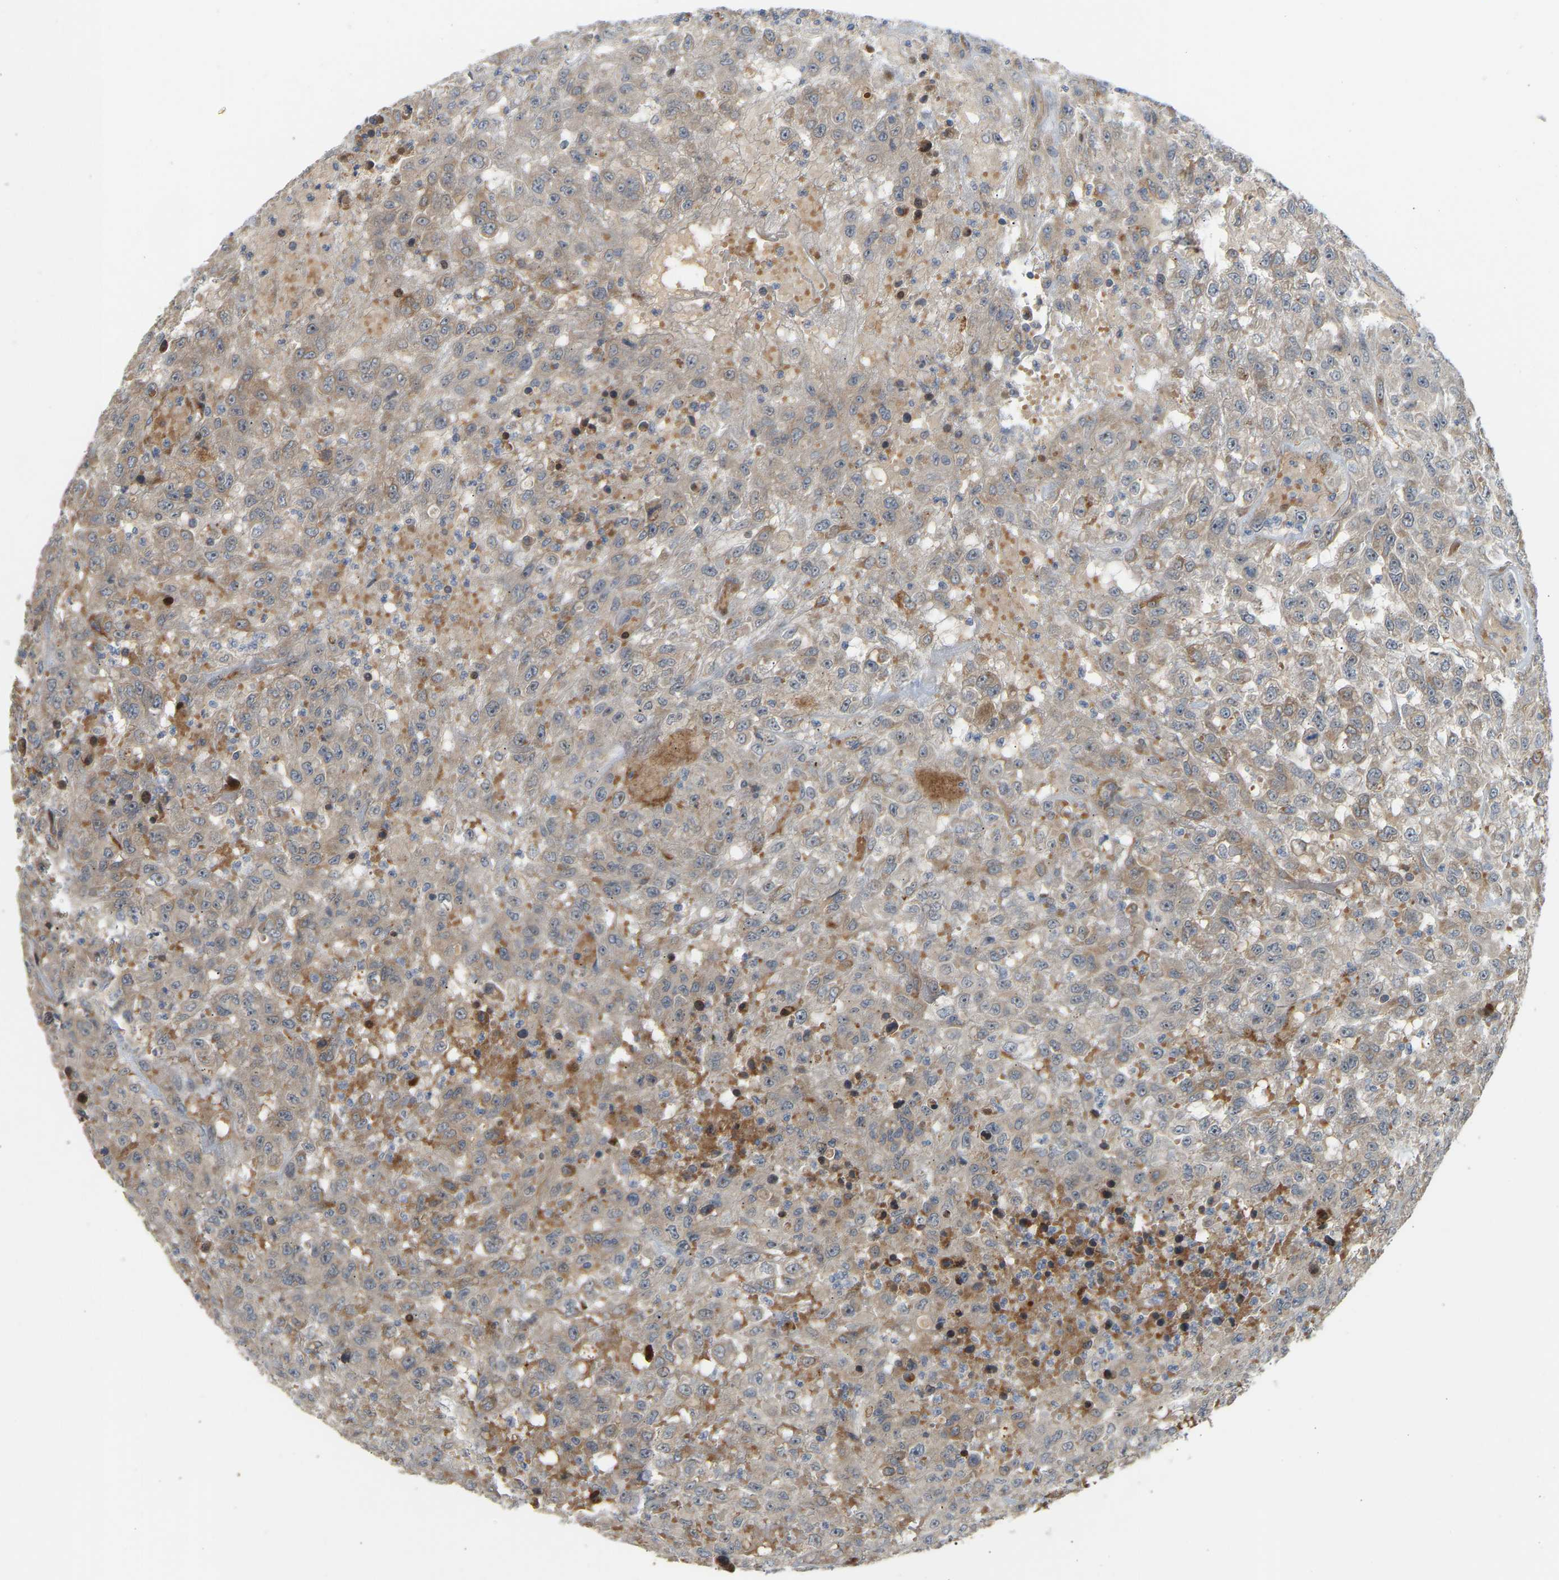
{"staining": {"intensity": "weak", "quantity": ">75%", "location": "cytoplasmic/membranous"}, "tissue": "urothelial cancer", "cell_type": "Tumor cells", "image_type": "cancer", "snomed": [{"axis": "morphology", "description": "Urothelial carcinoma, High grade"}, {"axis": "topography", "description": "Urinary bladder"}], "caption": "Protein positivity by IHC exhibits weak cytoplasmic/membranous expression in approximately >75% of tumor cells in high-grade urothelial carcinoma.", "gene": "POGLUT2", "patient": {"sex": "male", "age": 46}}